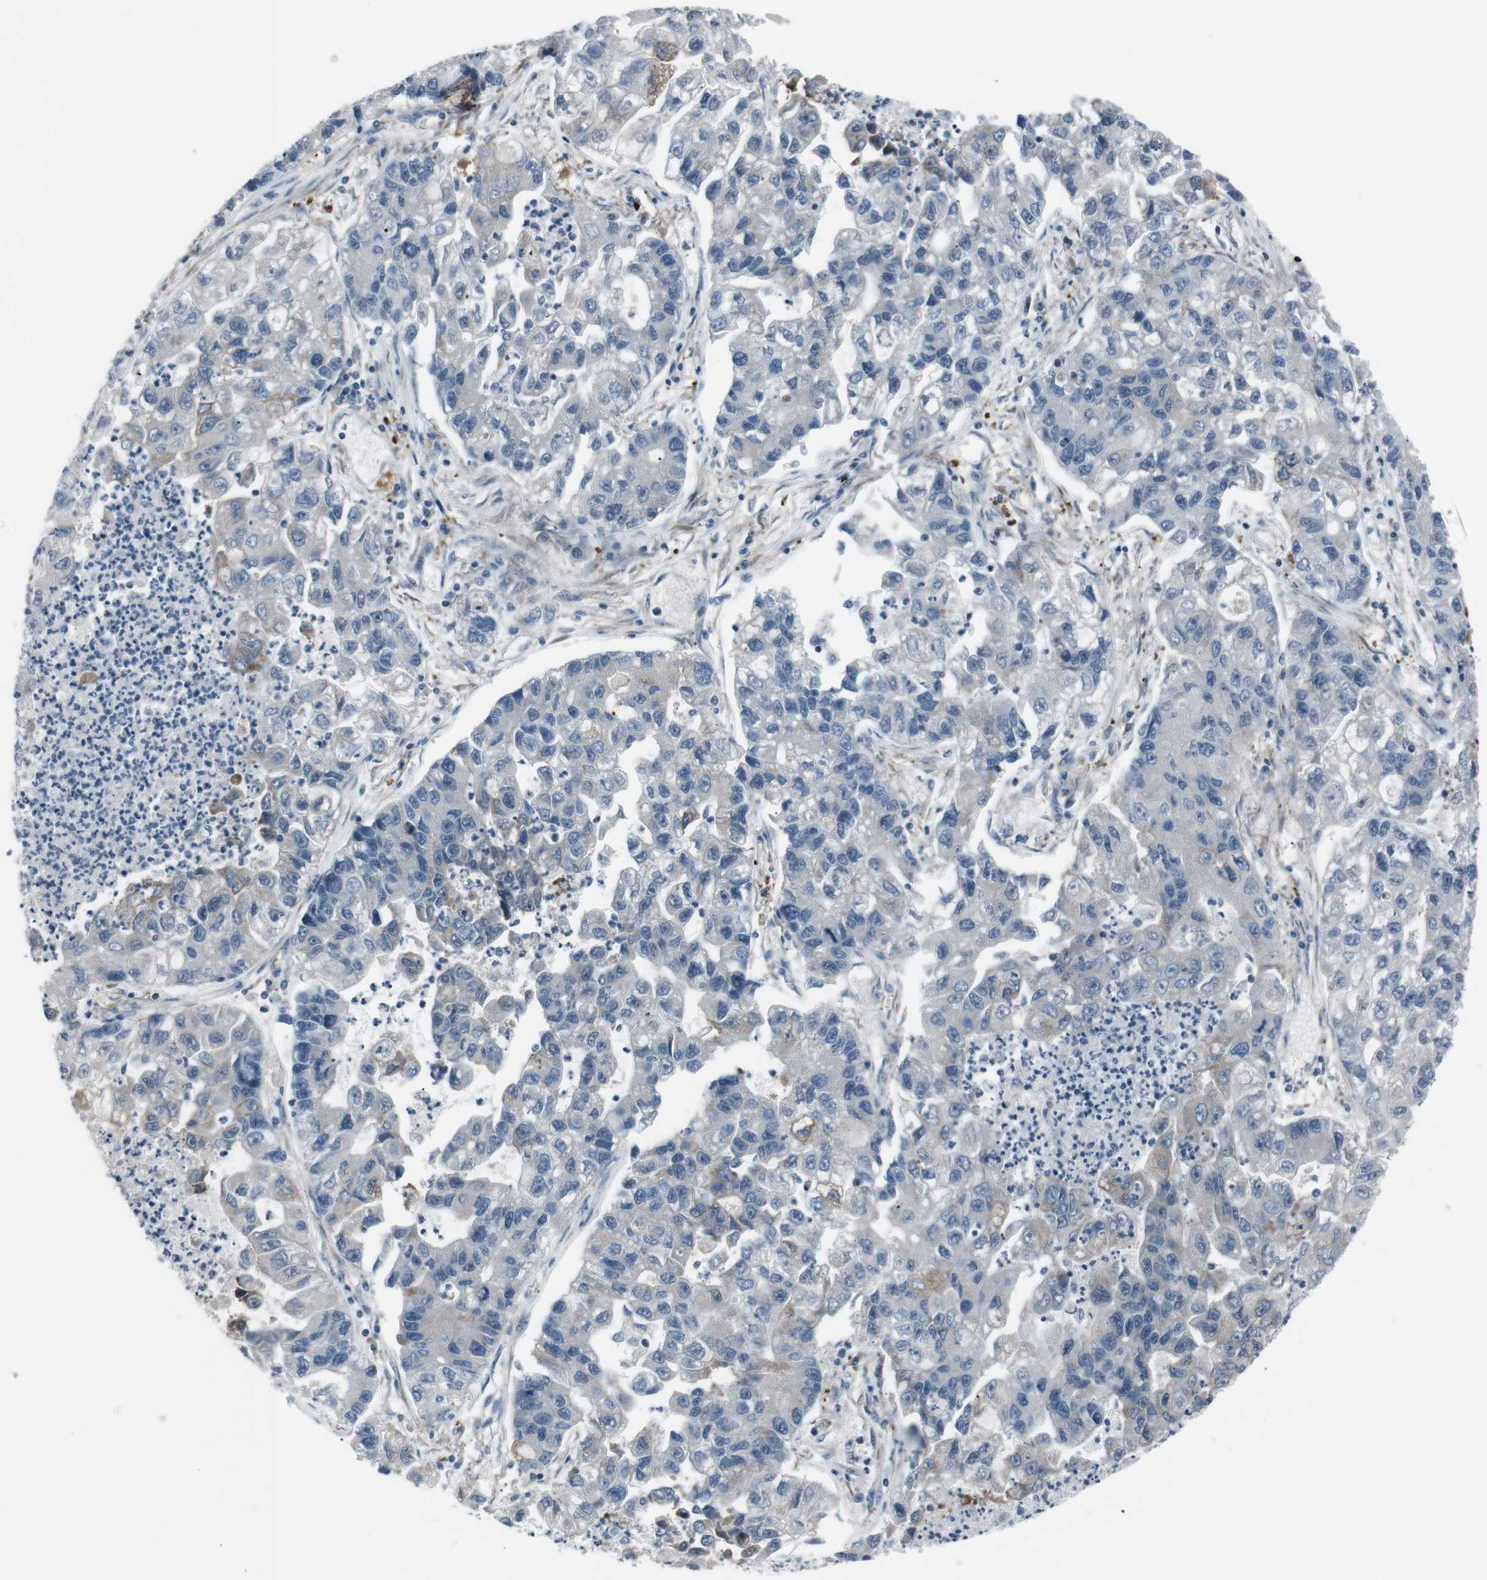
{"staining": {"intensity": "moderate", "quantity": "<25%", "location": "cytoplasmic/membranous"}, "tissue": "lung cancer", "cell_type": "Tumor cells", "image_type": "cancer", "snomed": [{"axis": "morphology", "description": "Adenocarcinoma, NOS"}, {"axis": "topography", "description": "Lung"}], "caption": "This is an image of IHC staining of adenocarcinoma (lung), which shows moderate staining in the cytoplasmic/membranous of tumor cells.", "gene": "PDLIM5", "patient": {"sex": "female", "age": 51}}